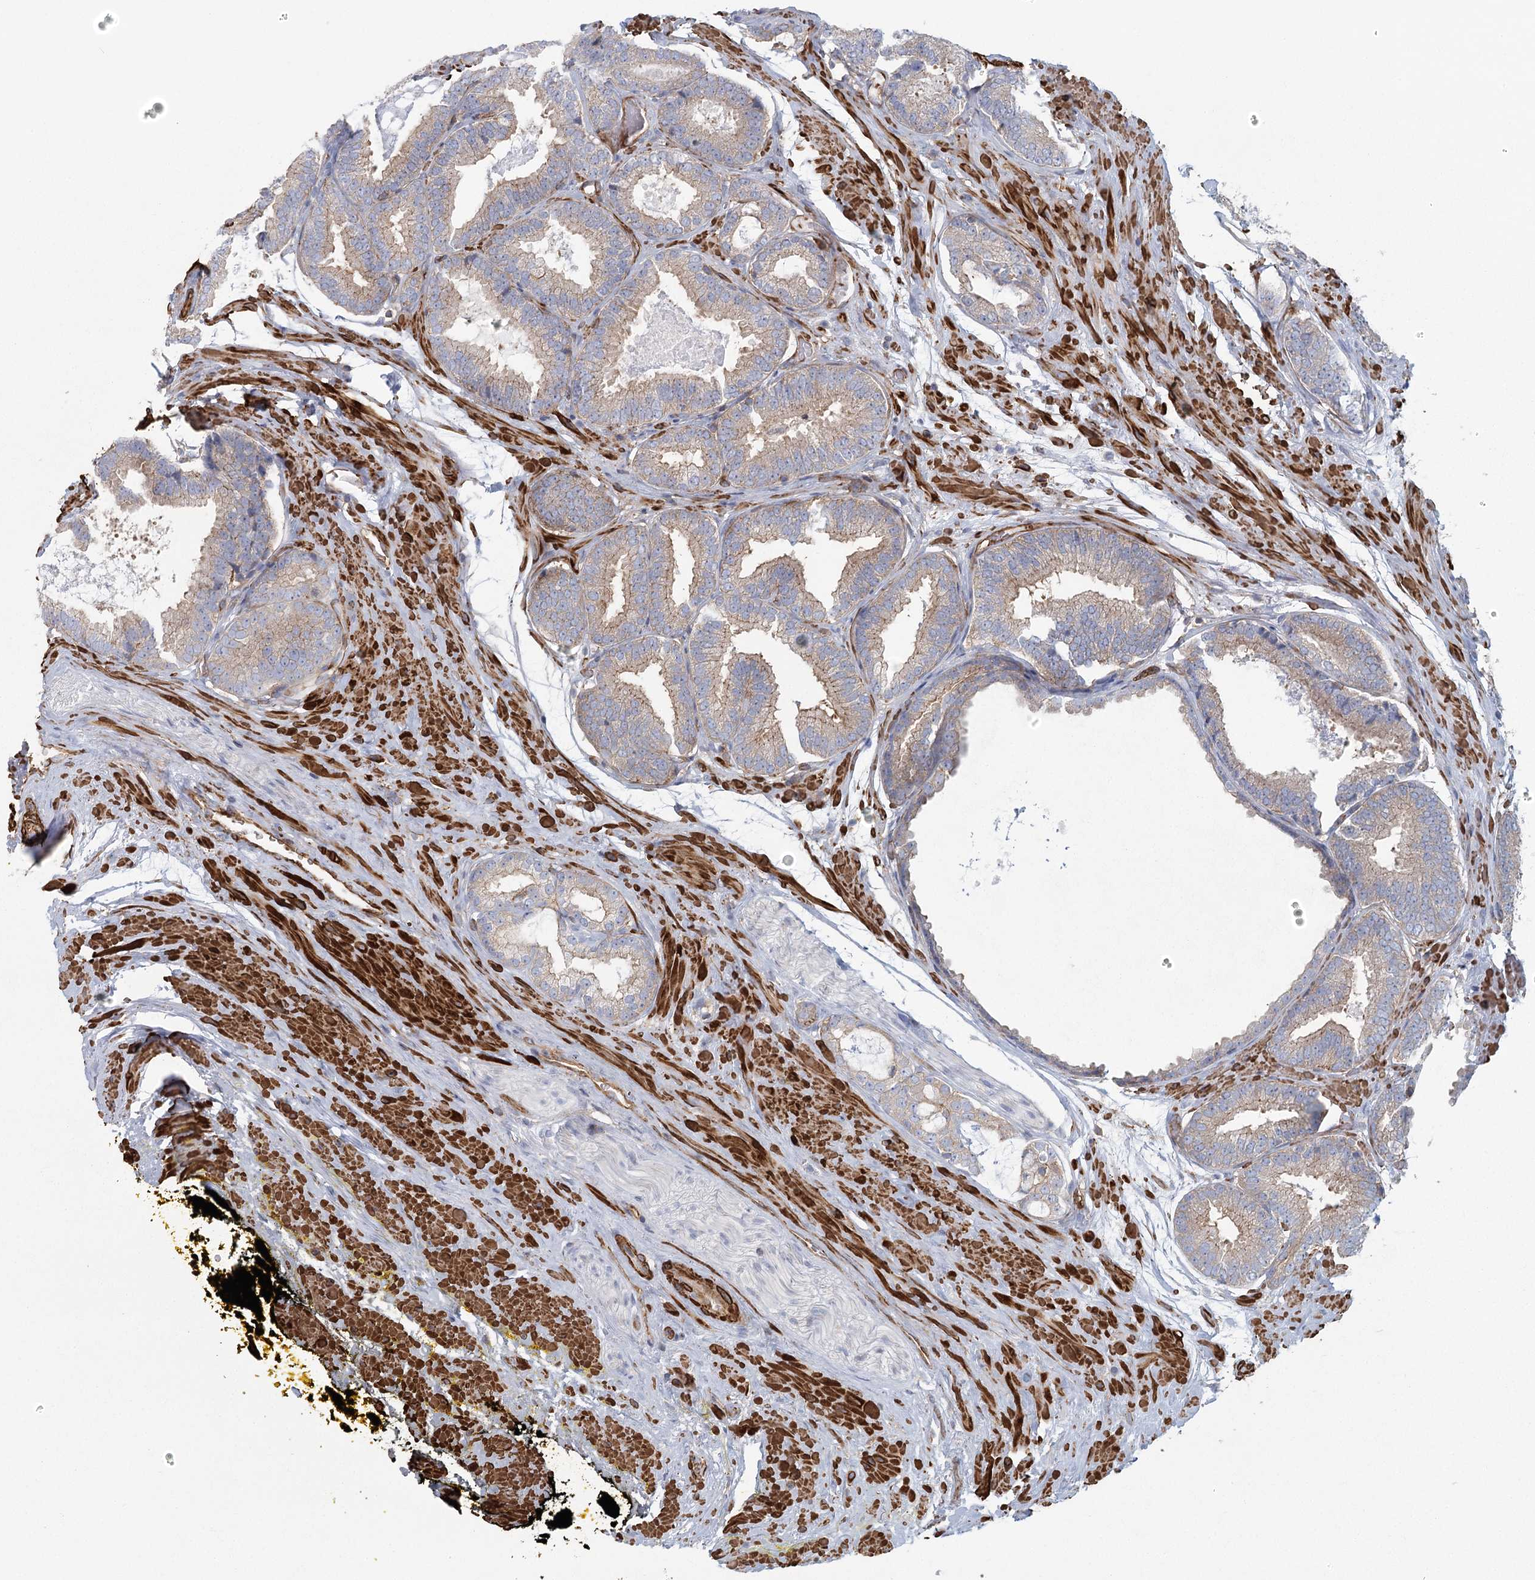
{"staining": {"intensity": "weak", "quantity": ">75%", "location": "cytoplasmic/membranous"}, "tissue": "prostate cancer", "cell_type": "Tumor cells", "image_type": "cancer", "snomed": [{"axis": "morphology", "description": "Adenocarcinoma, Low grade"}, {"axis": "topography", "description": "Prostate"}], "caption": "This is an image of IHC staining of prostate low-grade adenocarcinoma, which shows weak staining in the cytoplasmic/membranous of tumor cells.", "gene": "IFT46", "patient": {"sex": "male", "age": 71}}